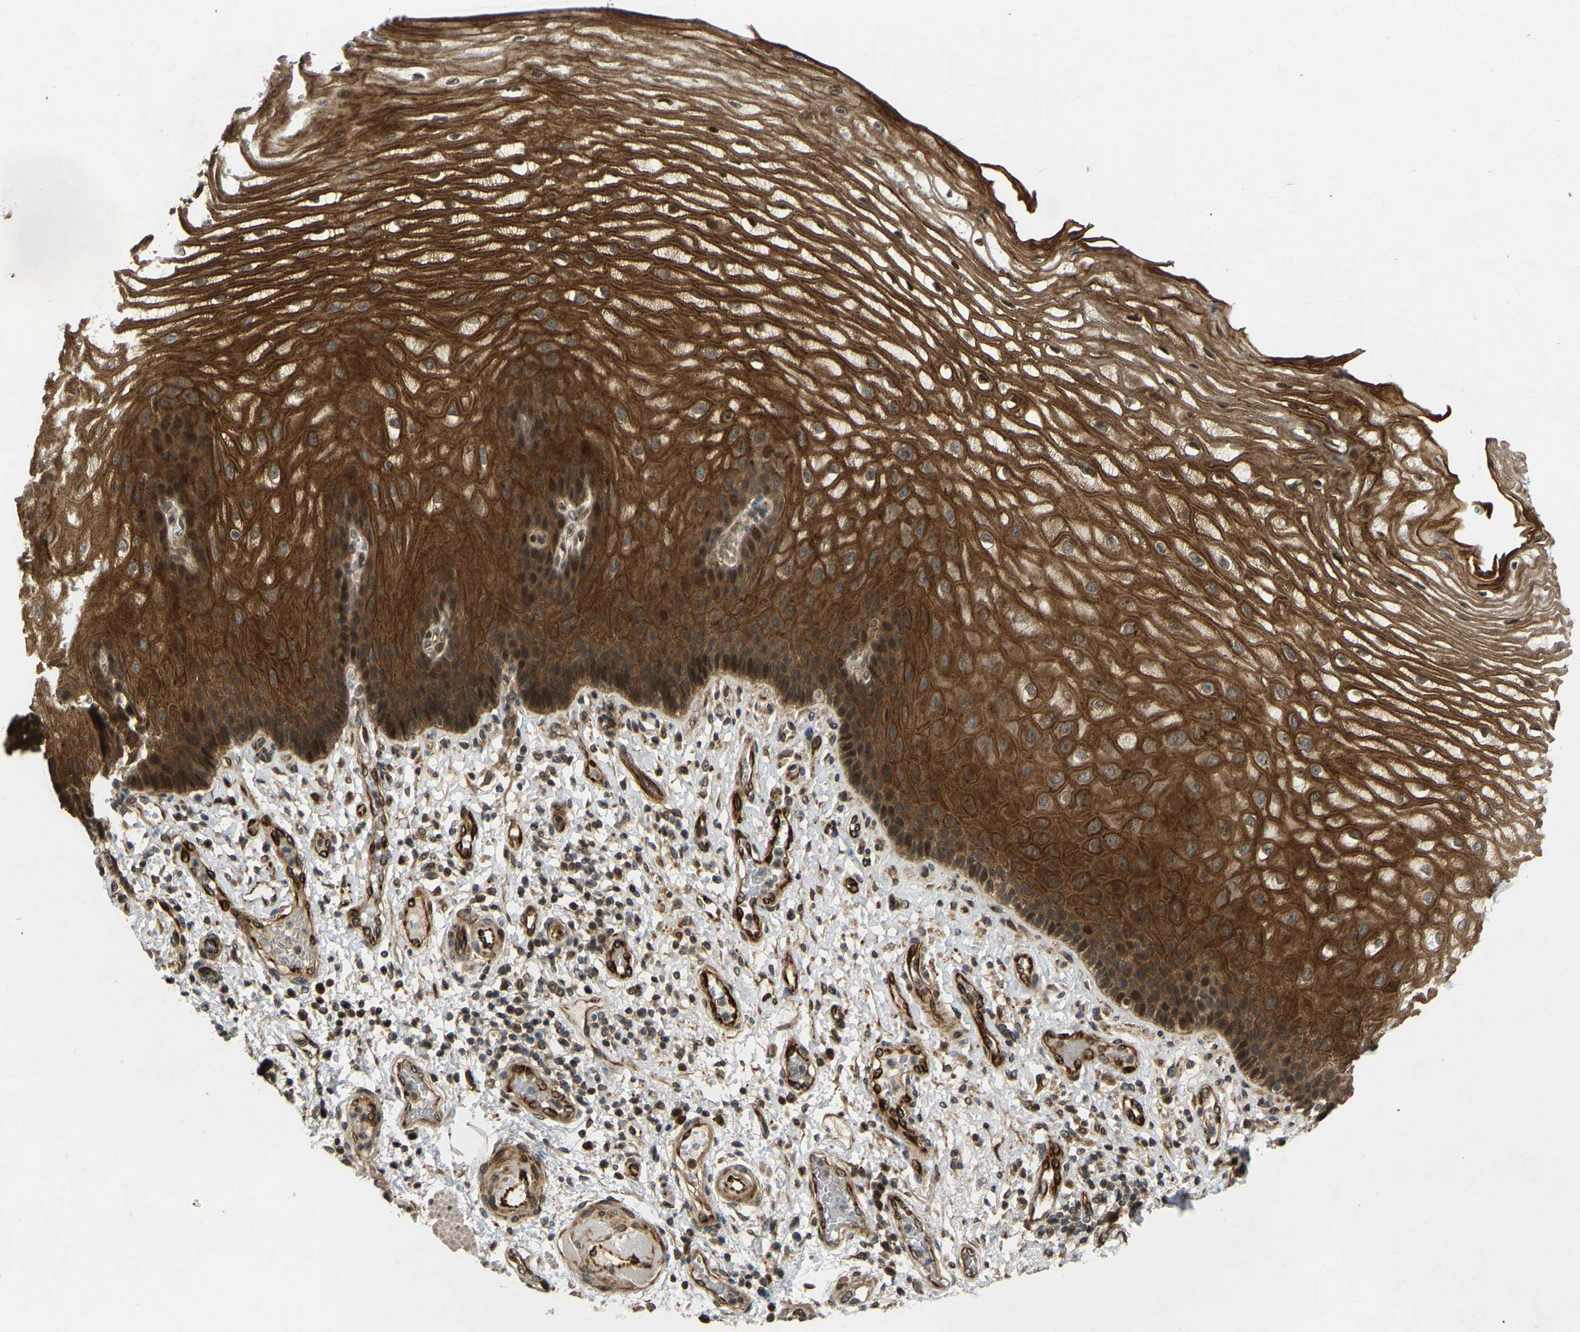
{"staining": {"intensity": "strong", "quantity": ">75%", "location": "cytoplasmic/membranous,nuclear"}, "tissue": "esophagus", "cell_type": "Squamous epithelial cells", "image_type": "normal", "snomed": [{"axis": "morphology", "description": "Normal tissue, NOS"}, {"axis": "topography", "description": "Esophagus"}], "caption": "Unremarkable esophagus exhibits strong cytoplasmic/membranous,nuclear expression in approximately >75% of squamous epithelial cells.", "gene": "KIAA1549", "patient": {"sex": "male", "age": 54}}